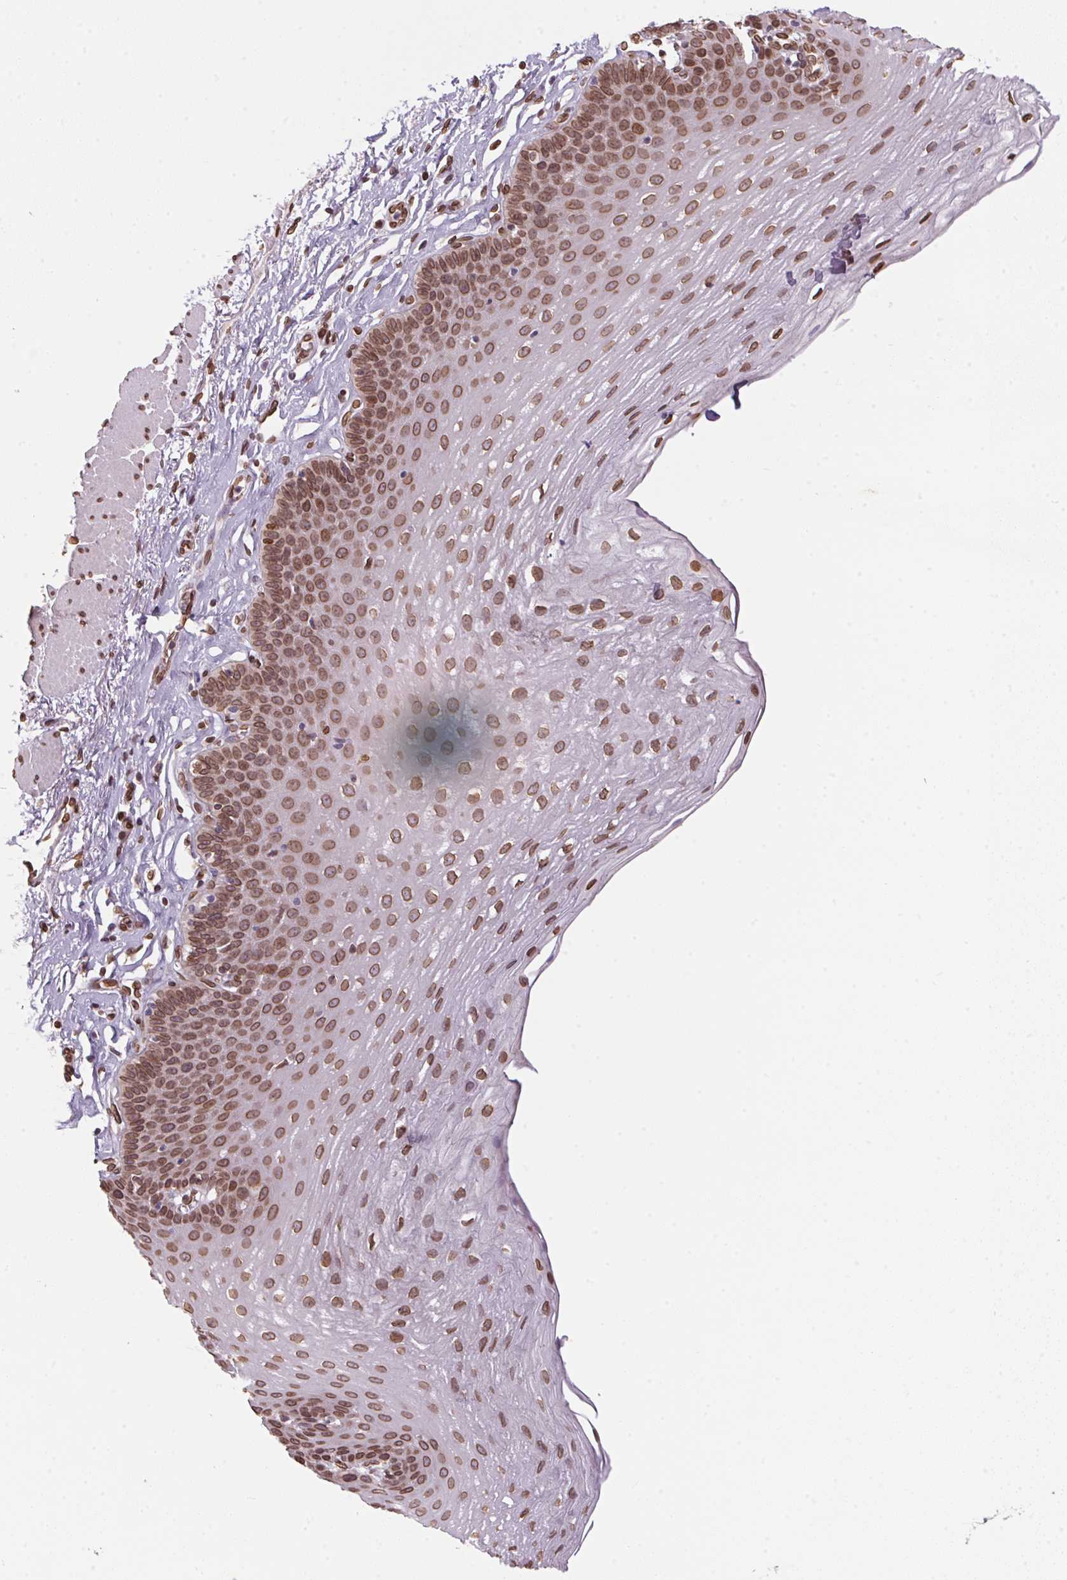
{"staining": {"intensity": "moderate", "quantity": ">75%", "location": "cytoplasmic/membranous,nuclear"}, "tissue": "esophagus", "cell_type": "Squamous epithelial cells", "image_type": "normal", "snomed": [{"axis": "morphology", "description": "Normal tissue, NOS"}, {"axis": "topography", "description": "Esophagus"}], "caption": "IHC (DAB (3,3'-diaminobenzidine)) staining of unremarkable esophagus demonstrates moderate cytoplasmic/membranous,nuclear protein expression in about >75% of squamous epithelial cells. (DAB (3,3'-diaminobenzidine) = brown stain, brightfield microscopy at high magnification).", "gene": "TMEM175", "patient": {"sex": "female", "age": 81}}